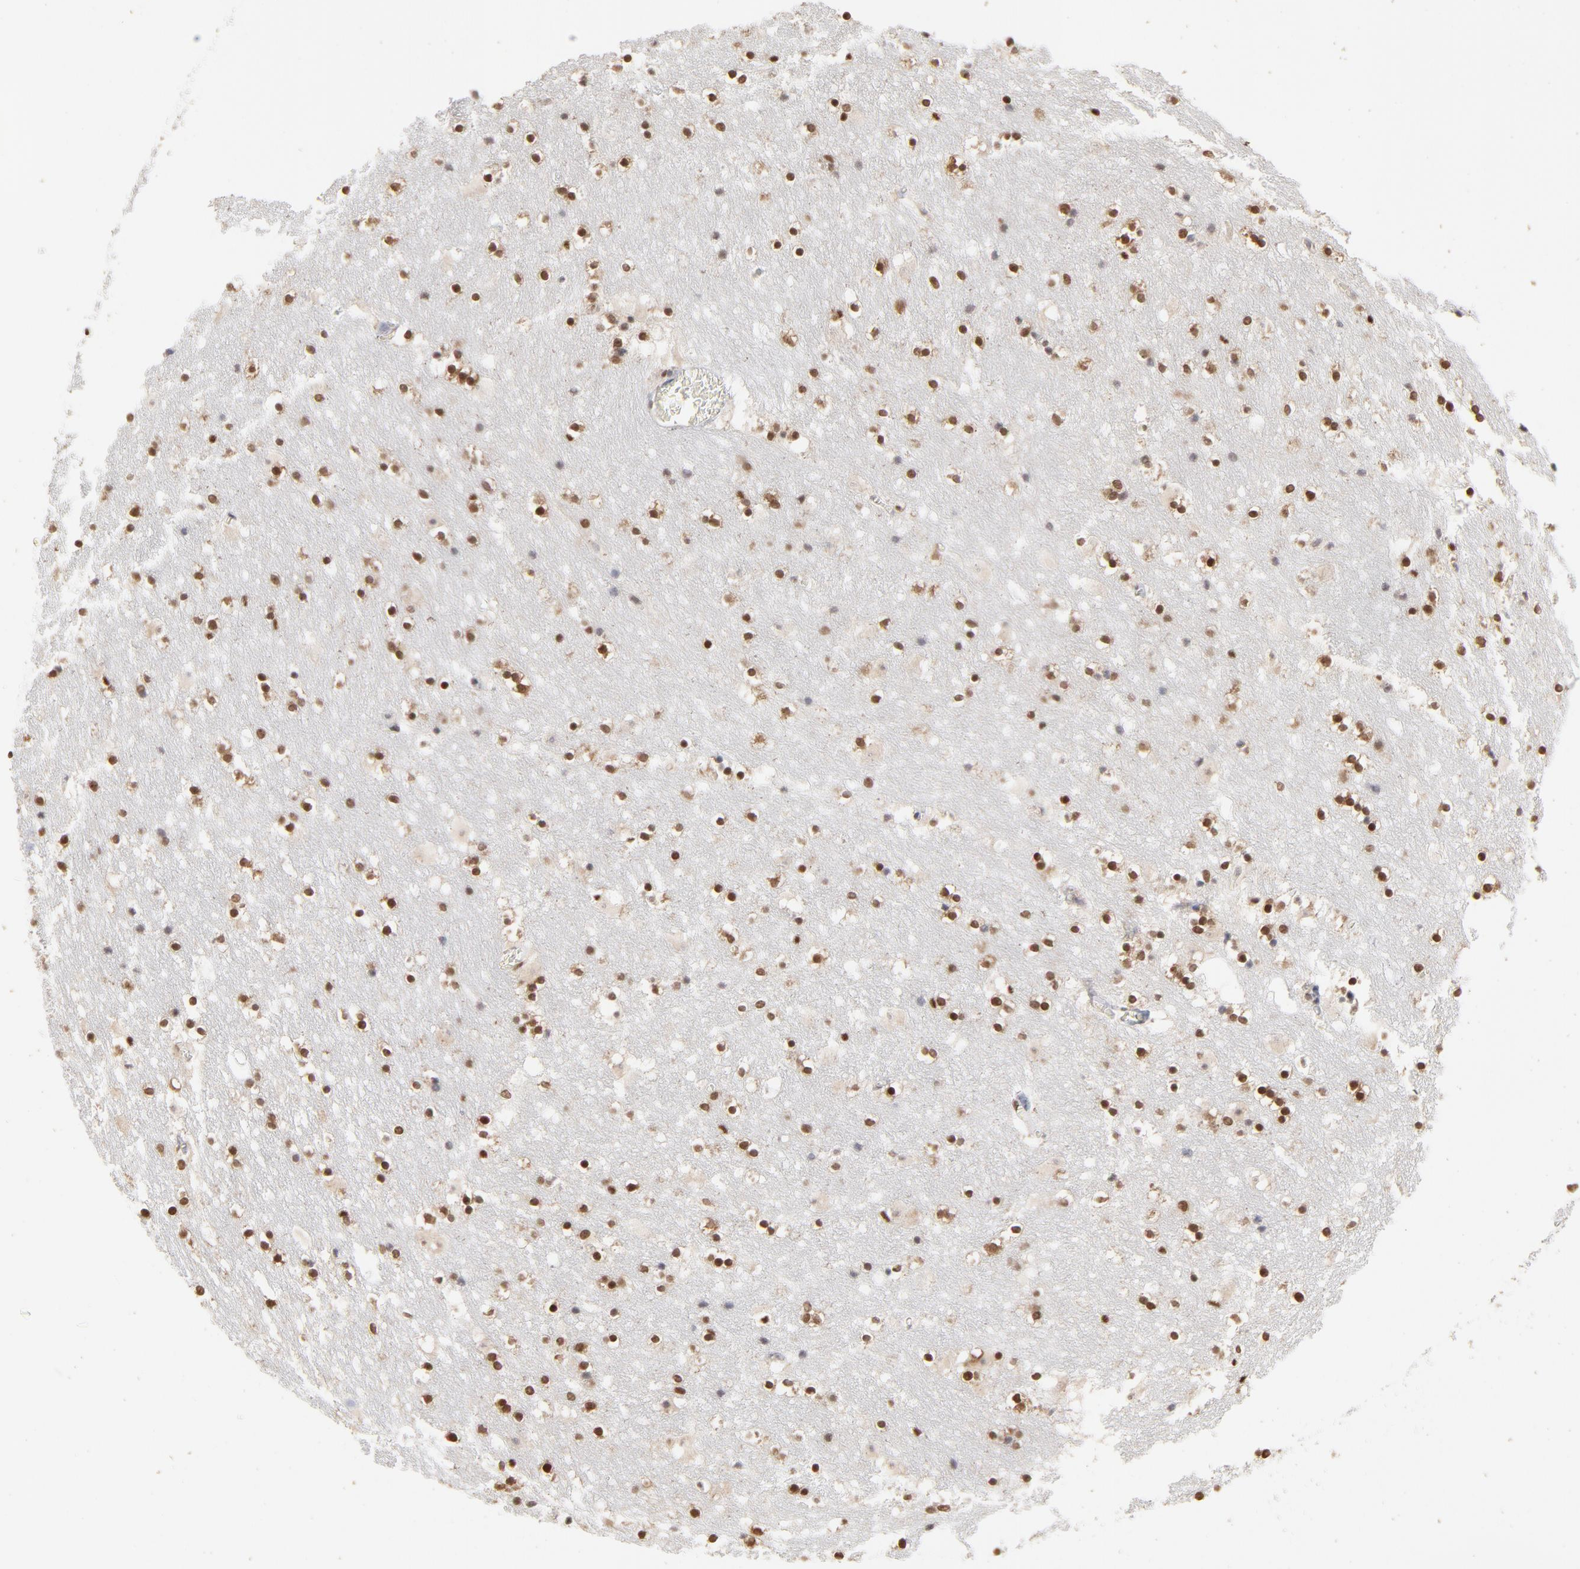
{"staining": {"intensity": "weak", "quantity": "<25%", "location": "nuclear"}, "tissue": "caudate", "cell_type": "Glial cells", "image_type": "normal", "snomed": [{"axis": "morphology", "description": "Normal tissue, NOS"}, {"axis": "topography", "description": "Lateral ventricle wall"}], "caption": "A high-resolution photomicrograph shows IHC staining of normal caudate, which demonstrates no significant positivity in glial cells. The staining is performed using DAB (3,3'-diaminobenzidine) brown chromogen with nuclei counter-stained in using hematoxylin.", "gene": "PARP1", "patient": {"sex": "male", "age": 45}}